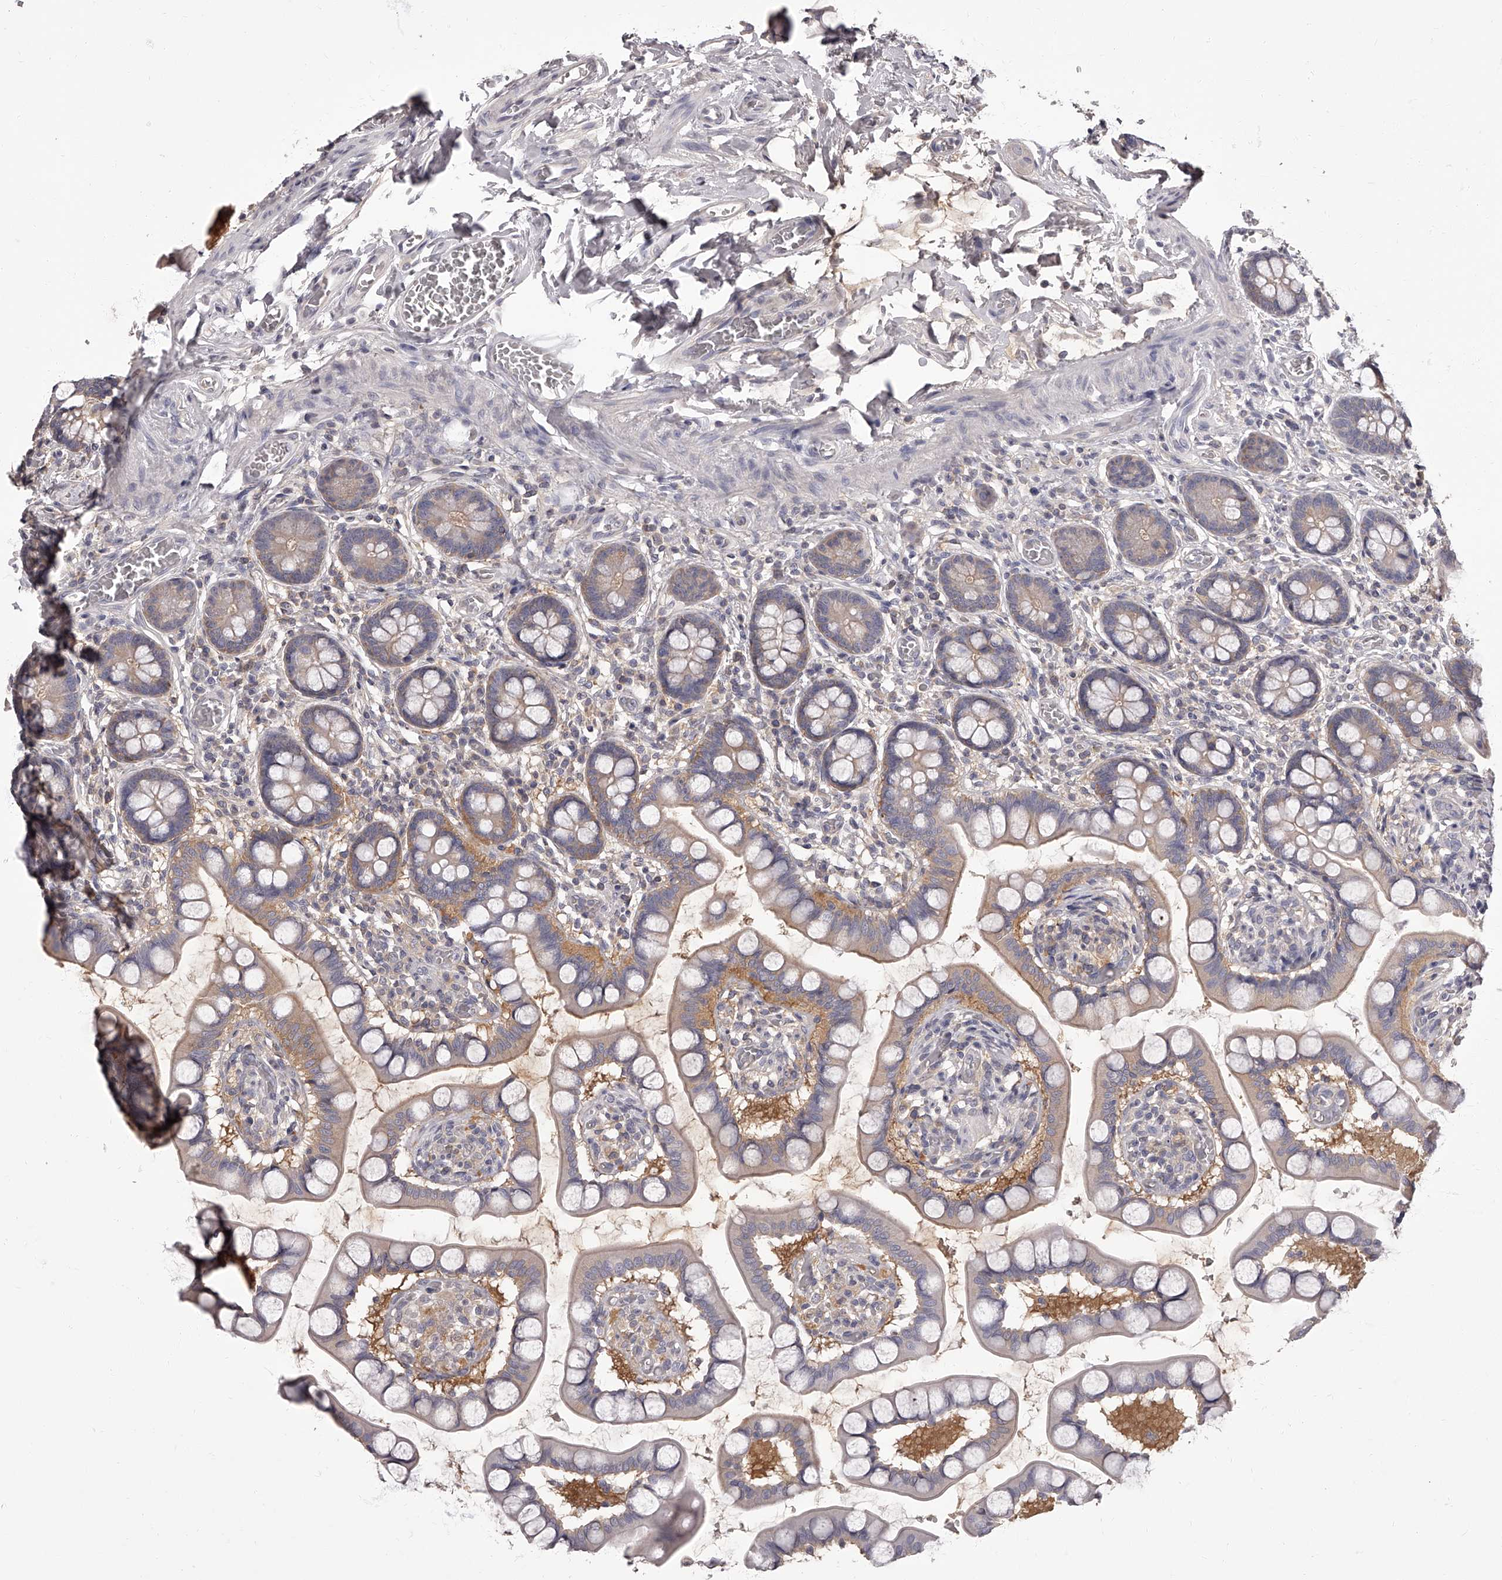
{"staining": {"intensity": "weak", "quantity": "25%-75%", "location": "cytoplasmic/membranous"}, "tissue": "small intestine", "cell_type": "Glandular cells", "image_type": "normal", "snomed": [{"axis": "morphology", "description": "Normal tissue, NOS"}, {"axis": "topography", "description": "Small intestine"}], "caption": "DAB immunohistochemical staining of benign small intestine shows weak cytoplasmic/membranous protein expression in approximately 25%-75% of glandular cells.", "gene": "APEH", "patient": {"sex": "male", "age": 52}}